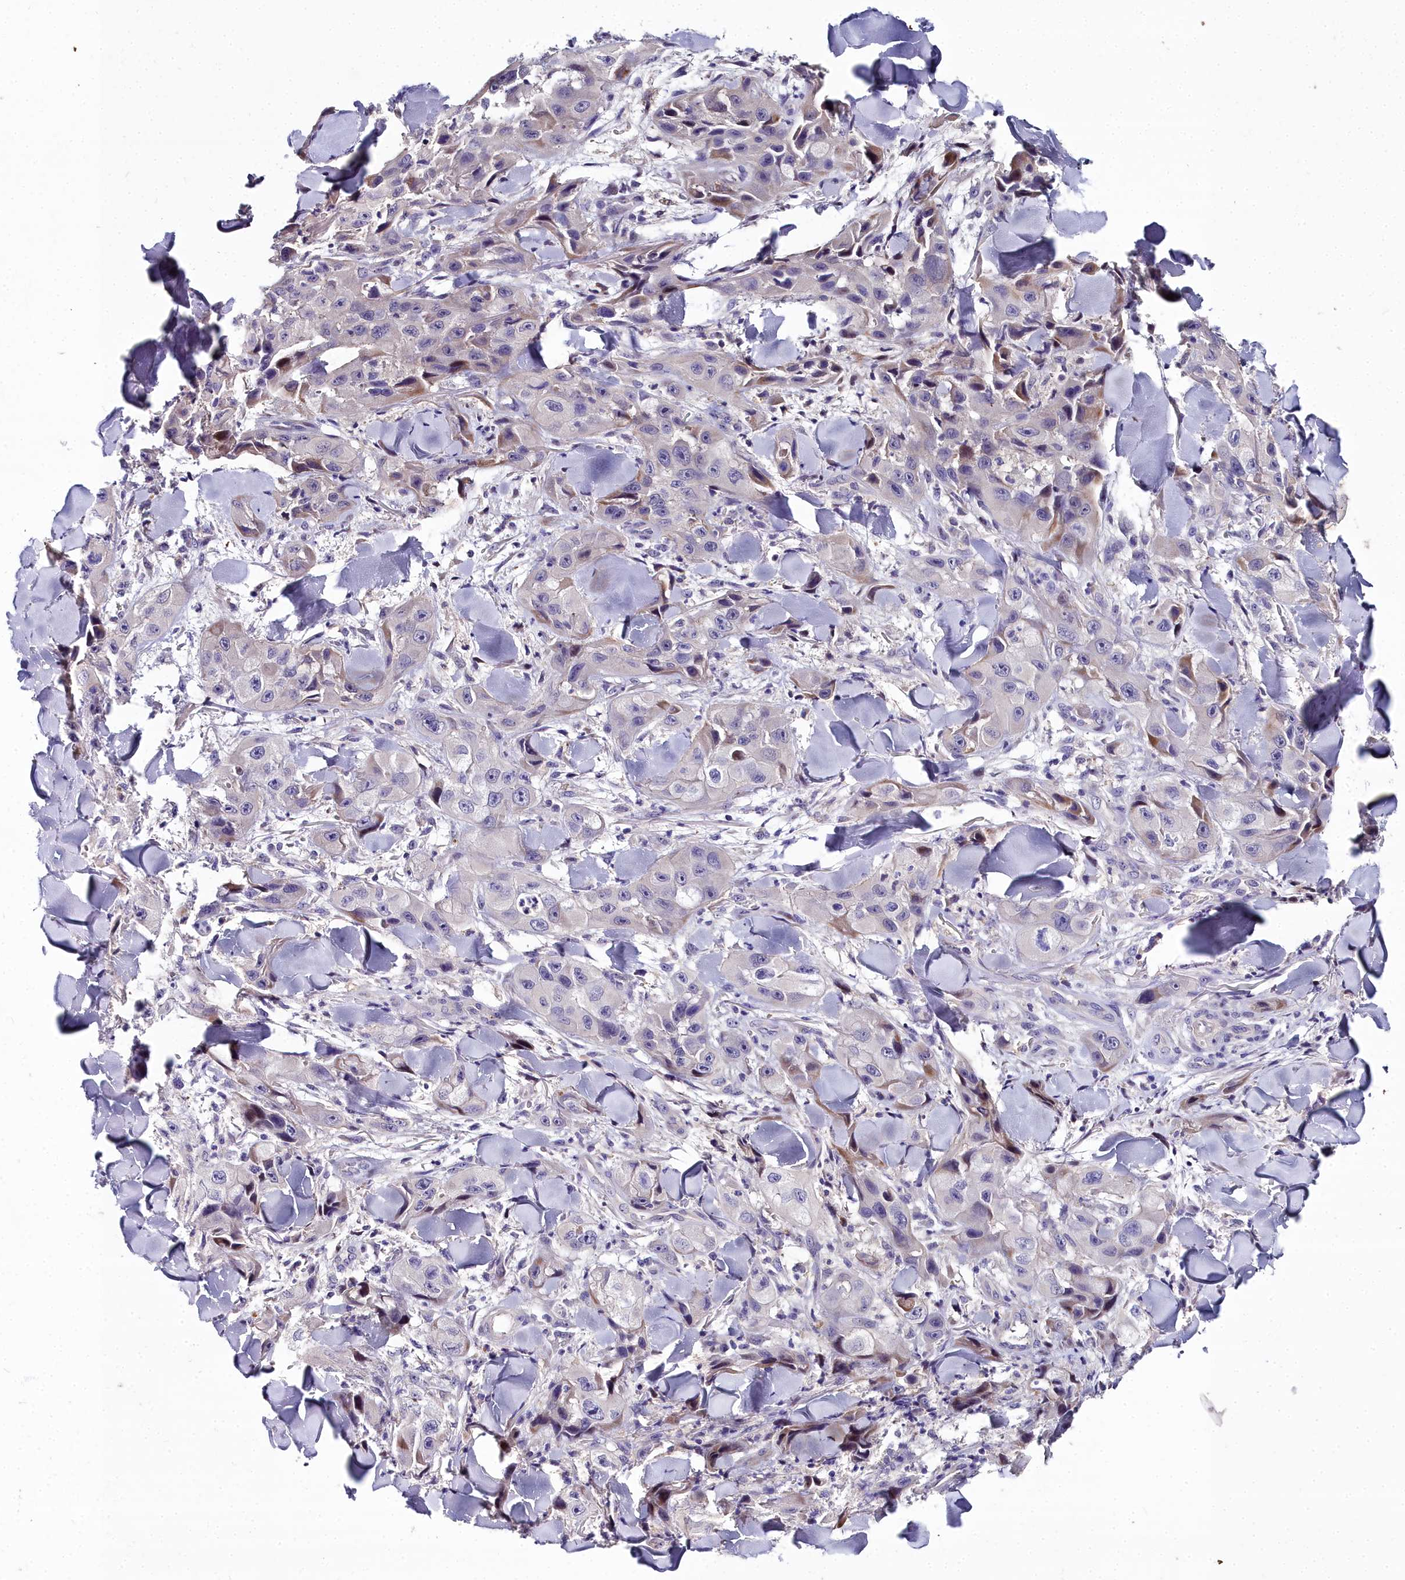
{"staining": {"intensity": "moderate", "quantity": "<25%", "location": "cytoplasmic/membranous"}, "tissue": "skin cancer", "cell_type": "Tumor cells", "image_type": "cancer", "snomed": [{"axis": "morphology", "description": "Squamous cell carcinoma, NOS"}, {"axis": "topography", "description": "Skin"}, {"axis": "topography", "description": "Subcutis"}], "caption": "A brown stain labels moderate cytoplasmic/membranous staining of a protein in human skin cancer (squamous cell carcinoma) tumor cells.", "gene": "NT5M", "patient": {"sex": "male", "age": 73}}